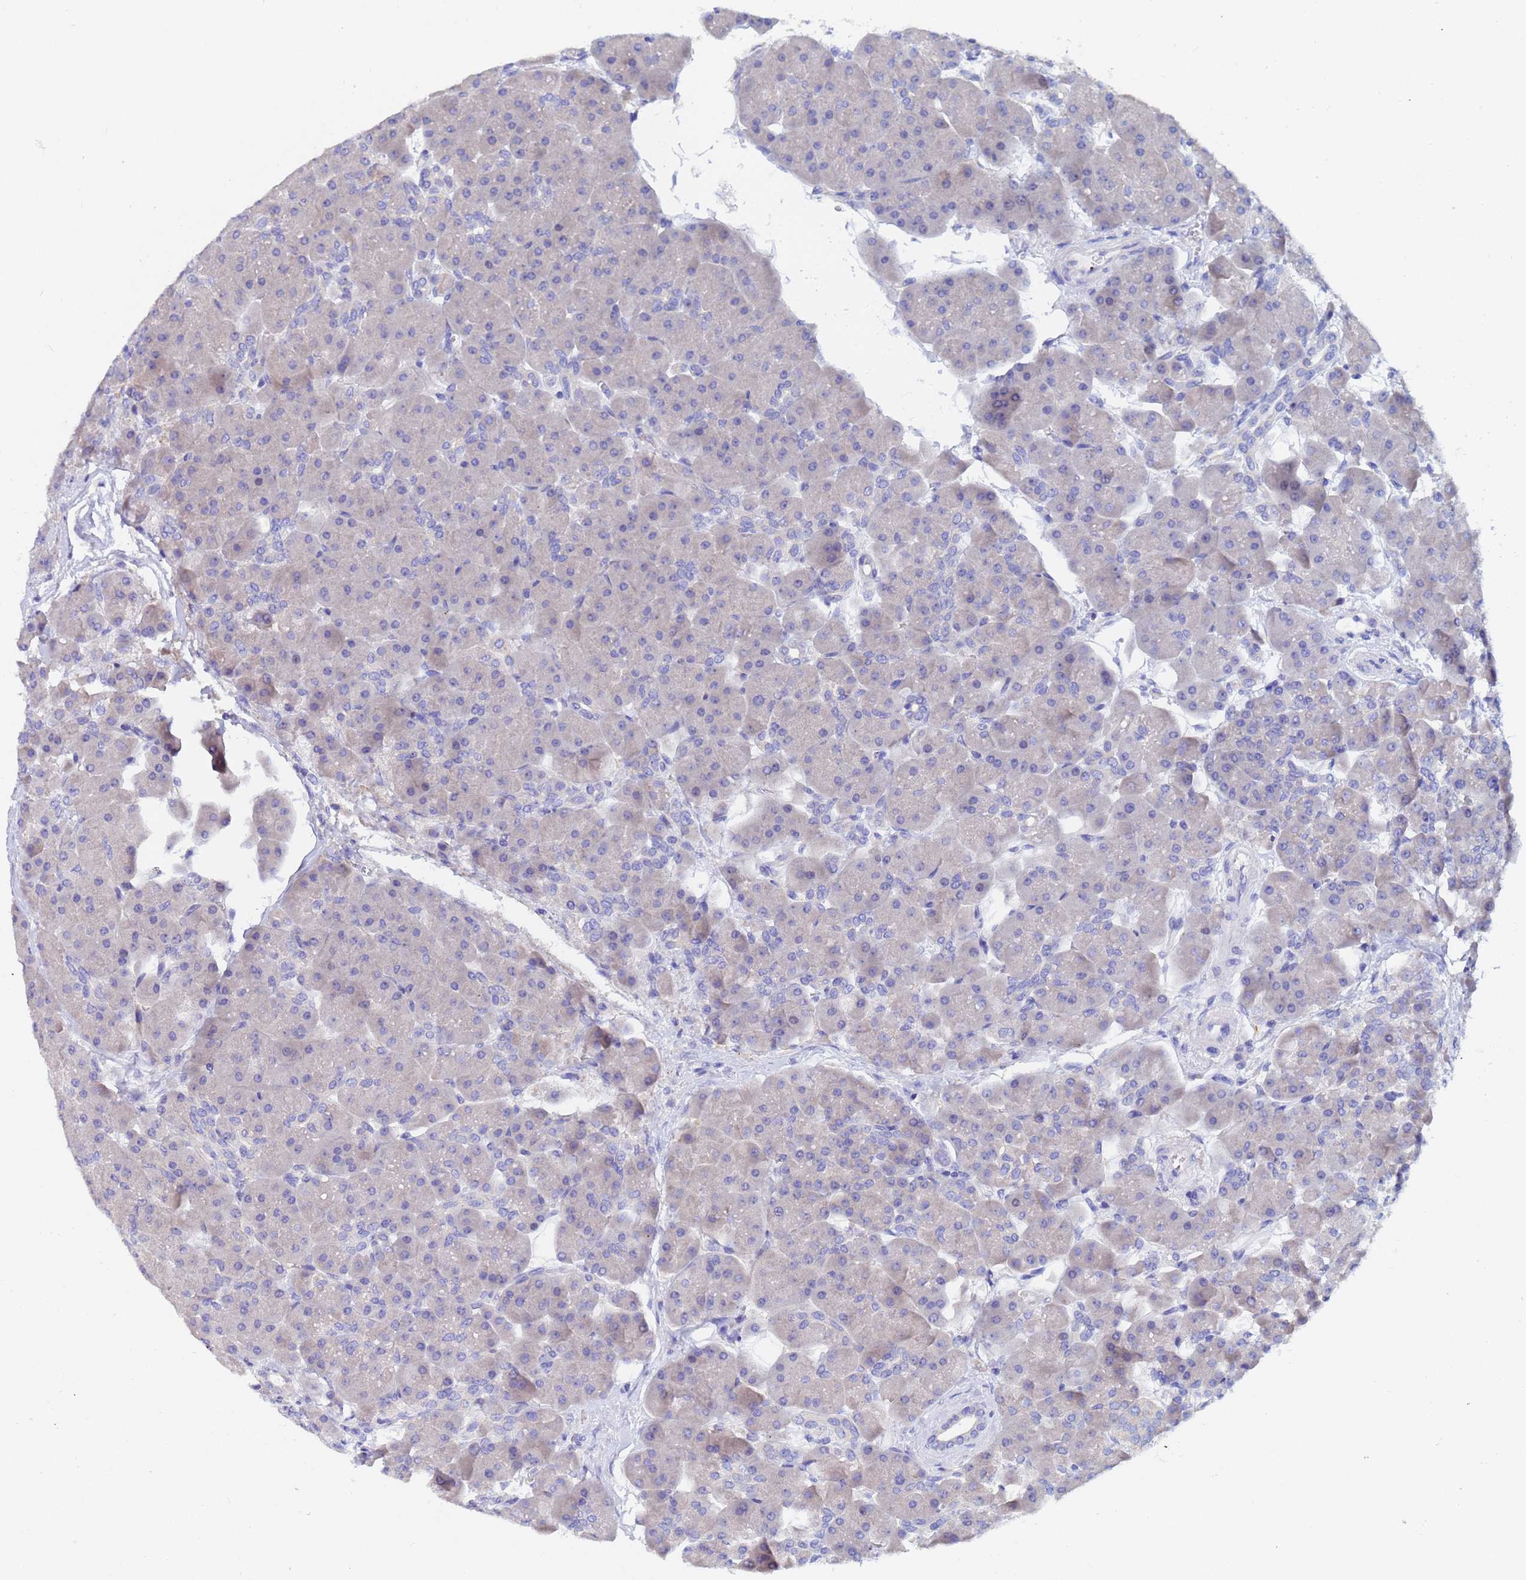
{"staining": {"intensity": "negative", "quantity": "none", "location": "none"}, "tissue": "pancreas", "cell_type": "Exocrine glandular cells", "image_type": "normal", "snomed": [{"axis": "morphology", "description": "Normal tissue, NOS"}, {"axis": "topography", "description": "Pancreas"}], "caption": "This image is of normal pancreas stained with immunohistochemistry to label a protein in brown with the nuclei are counter-stained blue. There is no staining in exocrine glandular cells. (DAB IHC, high magnification).", "gene": "UBE2O", "patient": {"sex": "male", "age": 66}}